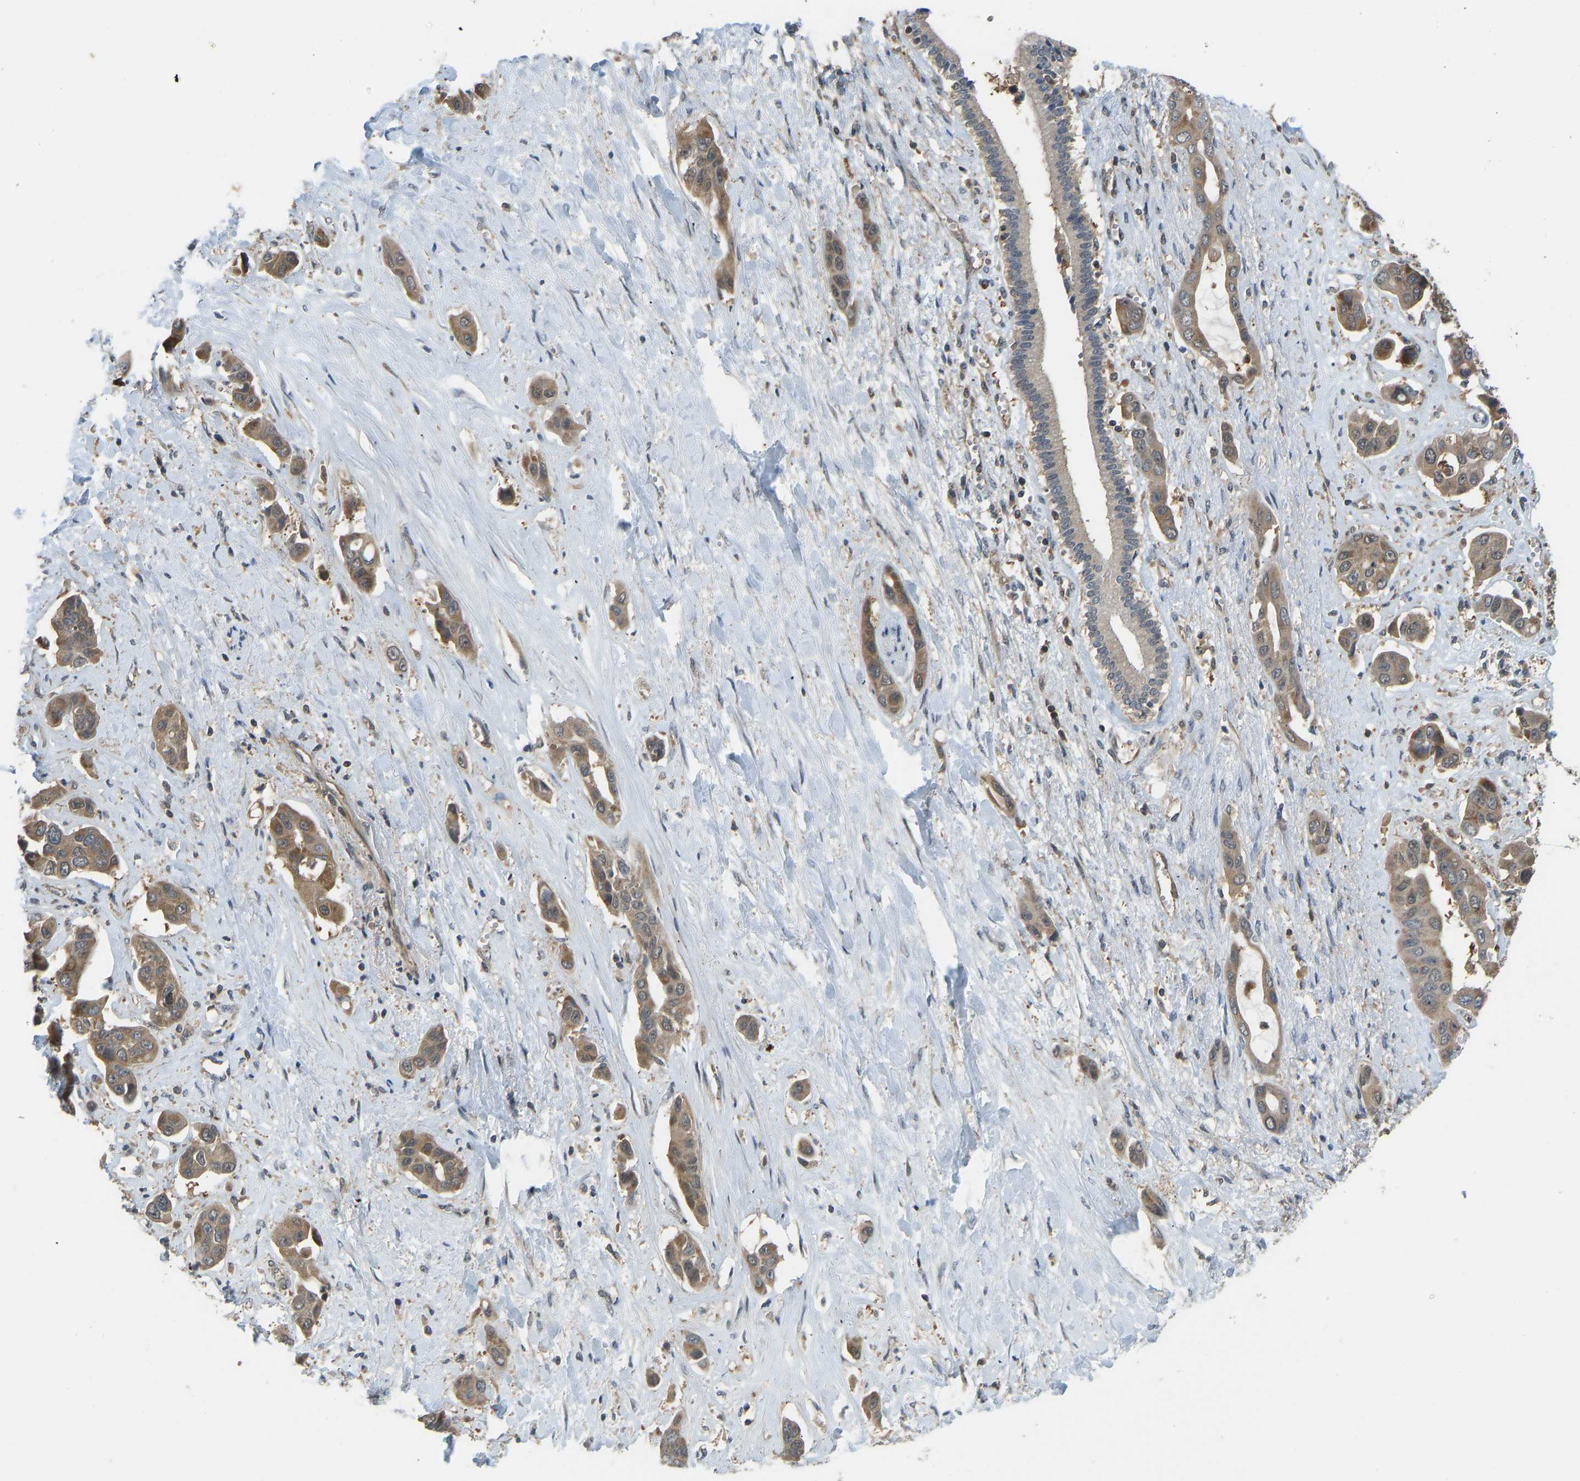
{"staining": {"intensity": "moderate", "quantity": ">75%", "location": "cytoplasmic/membranous,nuclear"}, "tissue": "liver cancer", "cell_type": "Tumor cells", "image_type": "cancer", "snomed": [{"axis": "morphology", "description": "Cholangiocarcinoma"}, {"axis": "topography", "description": "Liver"}], "caption": "Moderate cytoplasmic/membranous and nuclear expression is appreciated in approximately >75% of tumor cells in liver cholangiocarcinoma. Using DAB (3,3'-diaminobenzidine) (brown) and hematoxylin (blue) stains, captured at high magnification using brightfield microscopy.", "gene": "CCT8", "patient": {"sex": "female", "age": 52}}